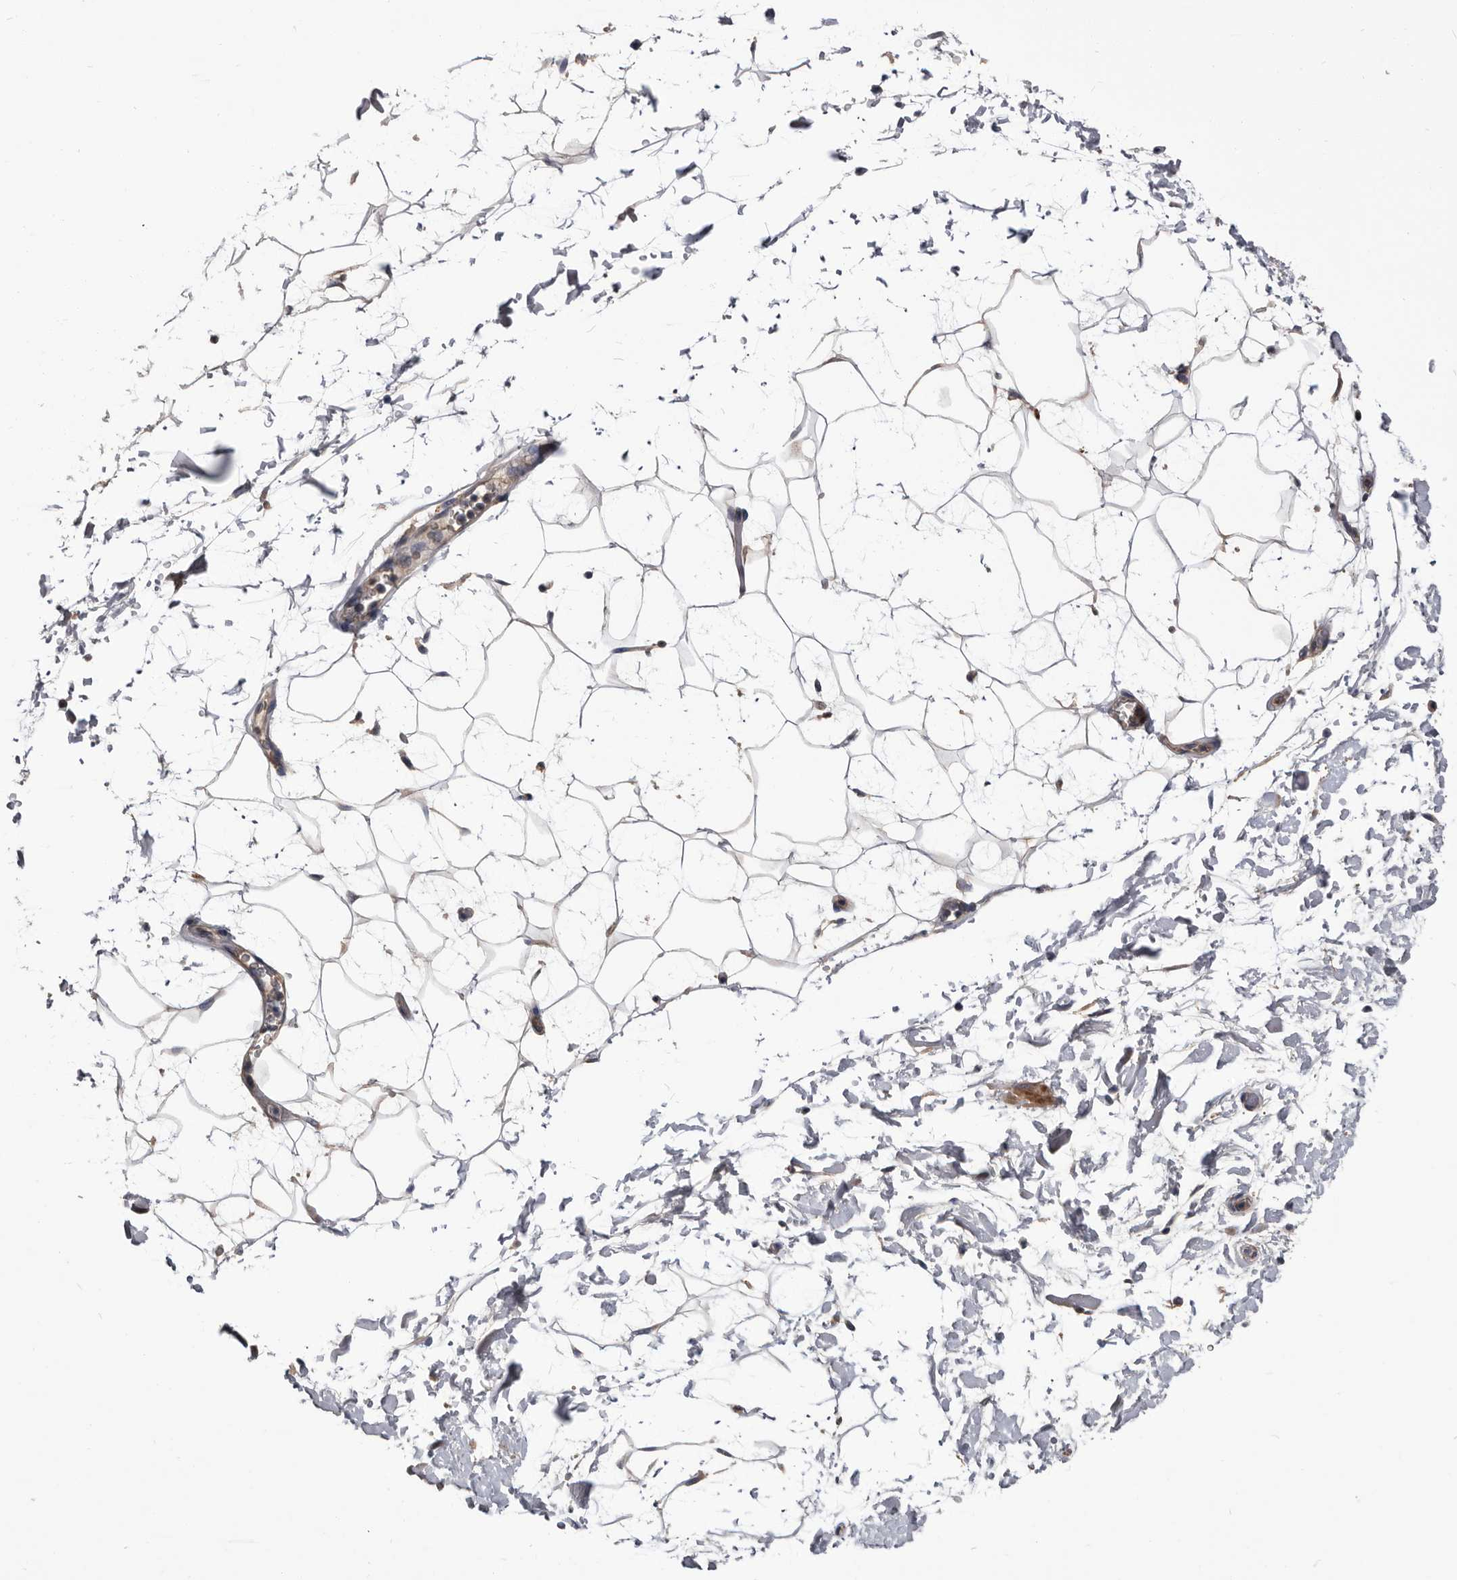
{"staining": {"intensity": "weak", "quantity": "25%-75%", "location": "cytoplasmic/membranous"}, "tissue": "adipose tissue", "cell_type": "Adipocytes", "image_type": "normal", "snomed": [{"axis": "morphology", "description": "Normal tissue, NOS"}, {"axis": "topography", "description": "Soft tissue"}], "caption": "IHC staining of unremarkable adipose tissue, which demonstrates low levels of weak cytoplasmic/membranous staining in about 25%-75% of adipocytes indicating weak cytoplasmic/membranous protein staining. The staining was performed using DAB (3,3'-diaminobenzidine) (brown) for protein detection and nuclei were counterstained in hematoxylin (blue).", "gene": "DTNBP1", "patient": {"sex": "male", "age": 72}}